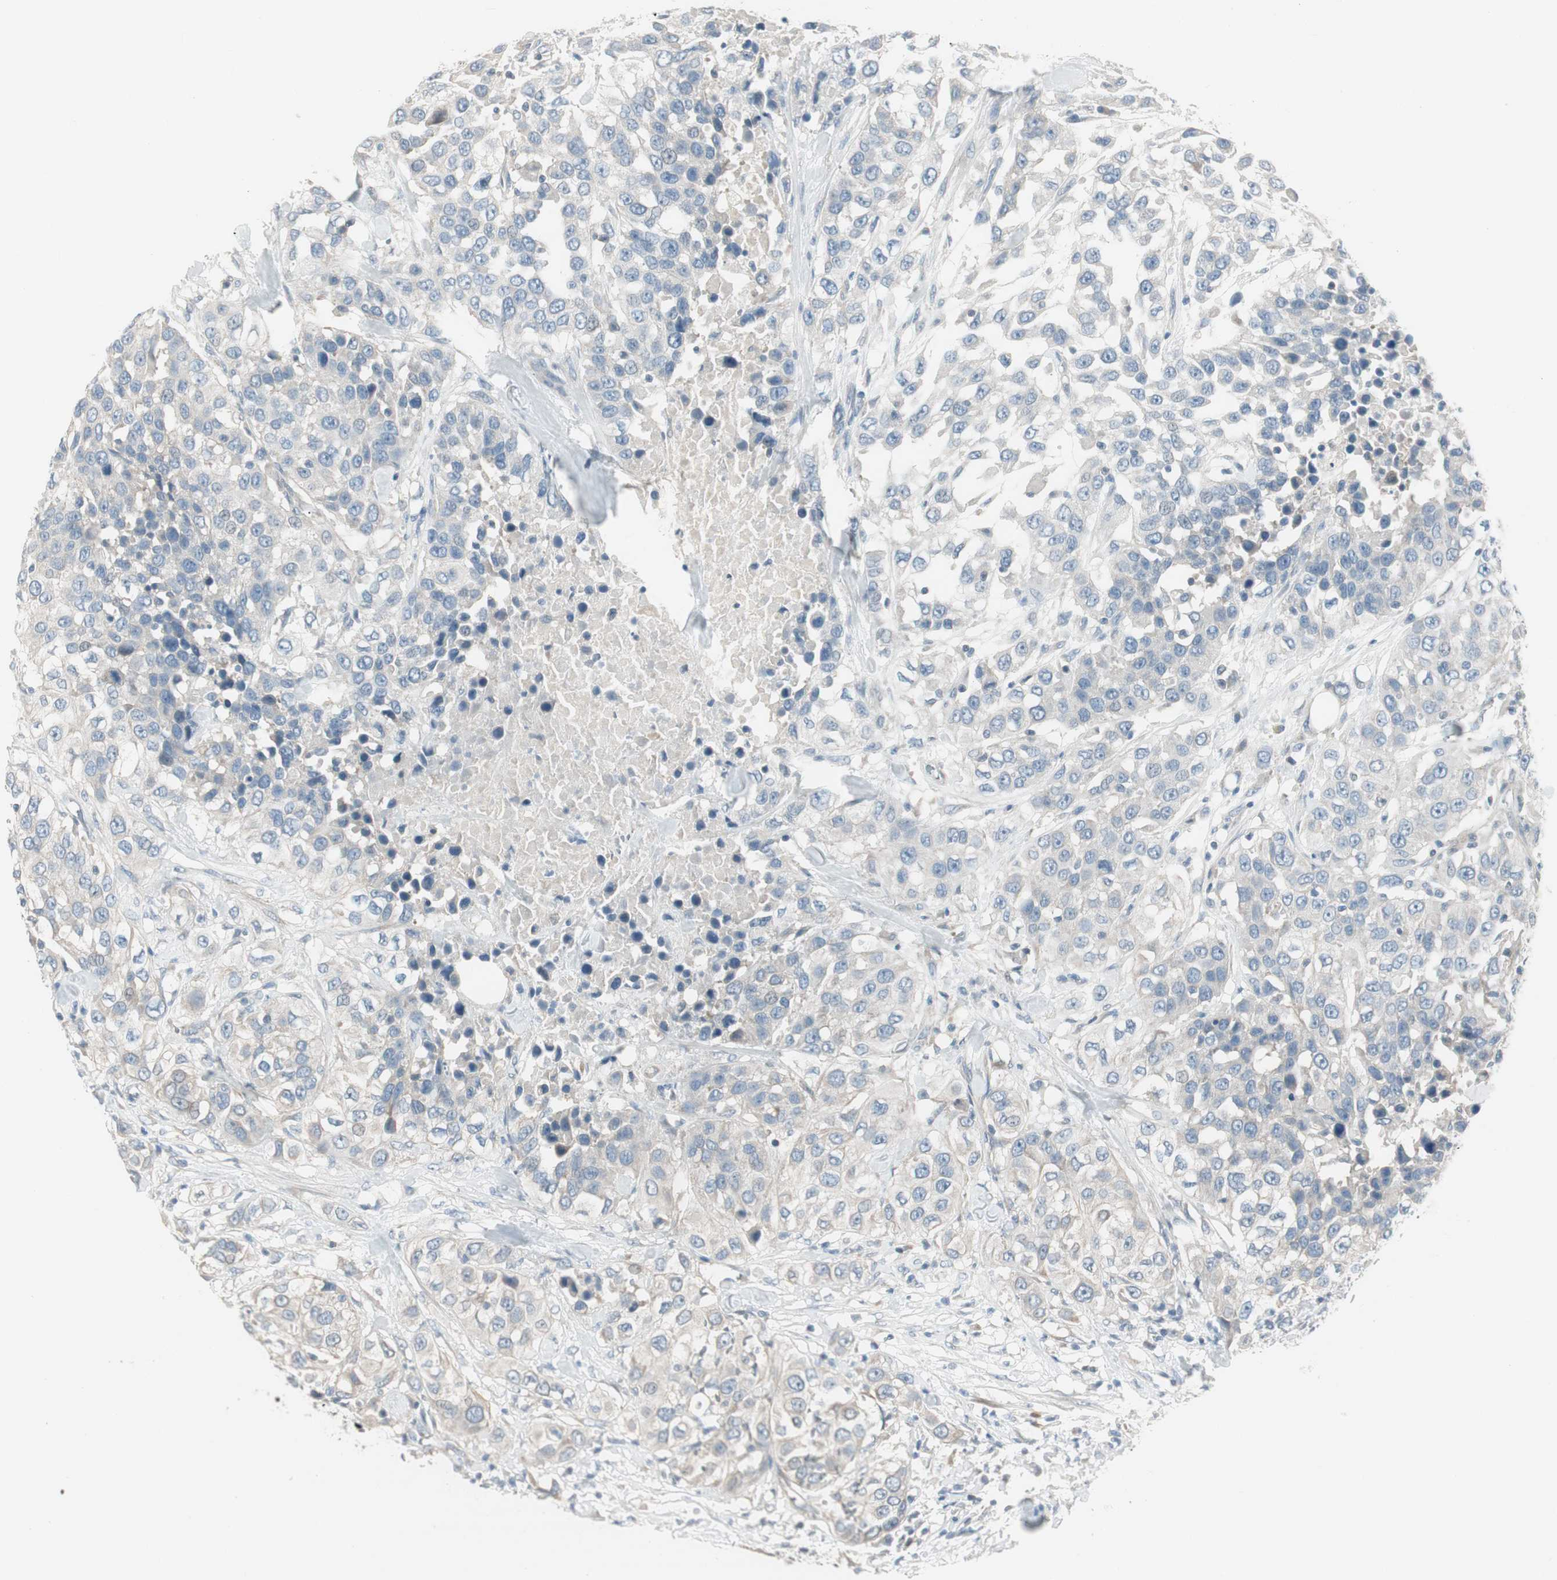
{"staining": {"intensity": "weak", "quantity": "<25%", "location": "cytoplasmic/membranous"}, "tissue": "urothelial cancer", "cell_type": "Tumor cells", "image_type": "cancer", "snomed": [{"axis": "morphology", "description": "Urothelial carcinoma, High grade"}, {"axis": "topography", "description": "Urinary bladder"}], "caption": "This histopathology image is of urothelial carcinoma (high-grade) stained with IHC to label a protein in brown with the nuclei are counter-stained blue. There is no positivity in tumor cells.", "gene": "EVA1A", "patient": {"sex": "female", "age": 80}}